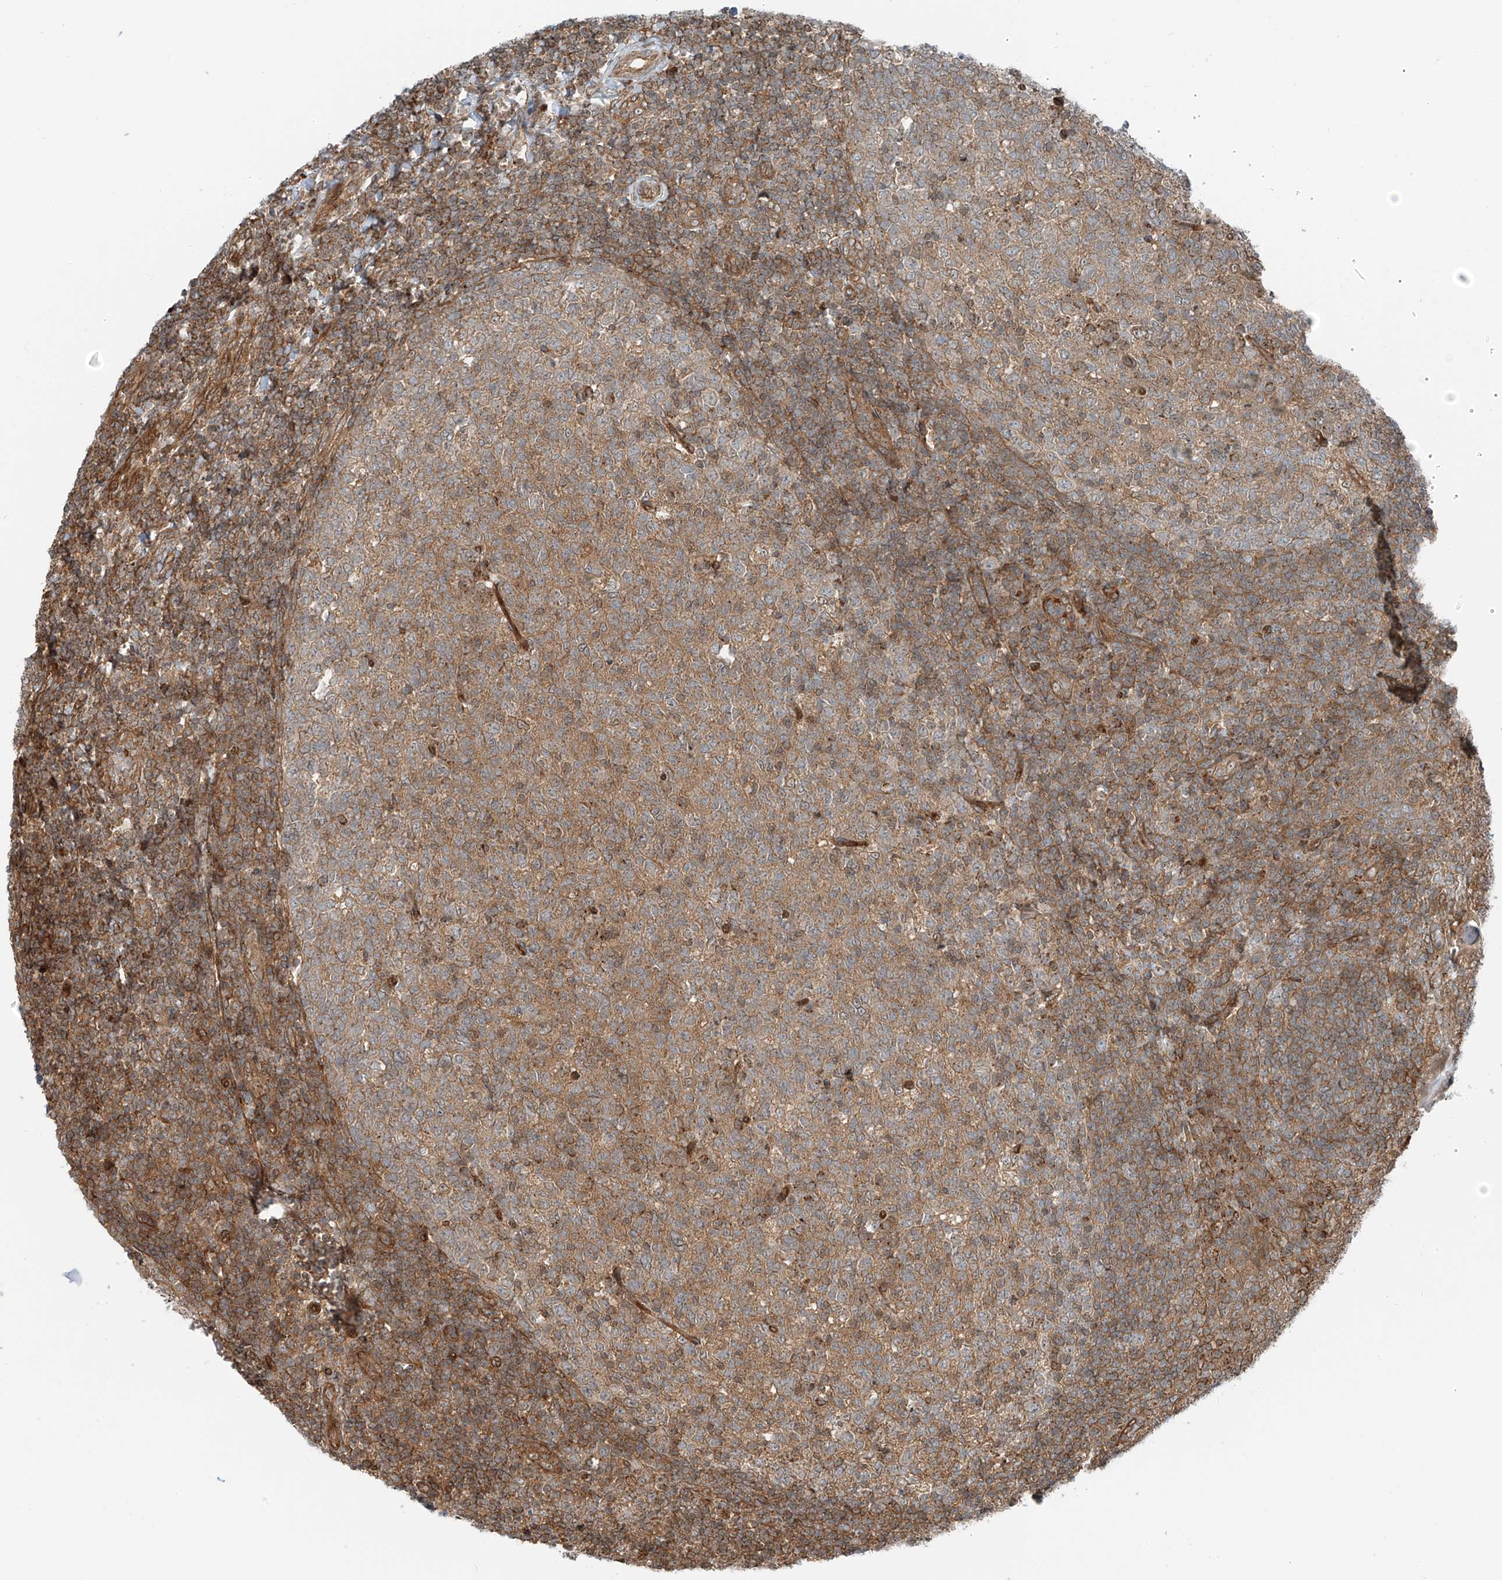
{"staining": {"intensity": "moderate", "quantity": "25%-75%", "location": "cytoplasmic/membranous"}, "tissue": "tonsil", "cell_type": "Germinal center cells", "image_type": "normal", "snomed": [{"axis": "morphology", "description": "Normal tissue, NOS"}, {"axis": "topography", "description": "Tonsil"}], "caption": "Germinal center cells show medium levels of moderate cytoplasmic/membranous positivity in approximately 25%-75% of cells in unremarkable tonsil. The staining was performed using DAB to visualize the protein expression in brown, while the nuclei were stained in blue with hematoxylin (Magnification: 20x).", "gene": "USP48", "patient": {"sex": "female", "age": 19}}